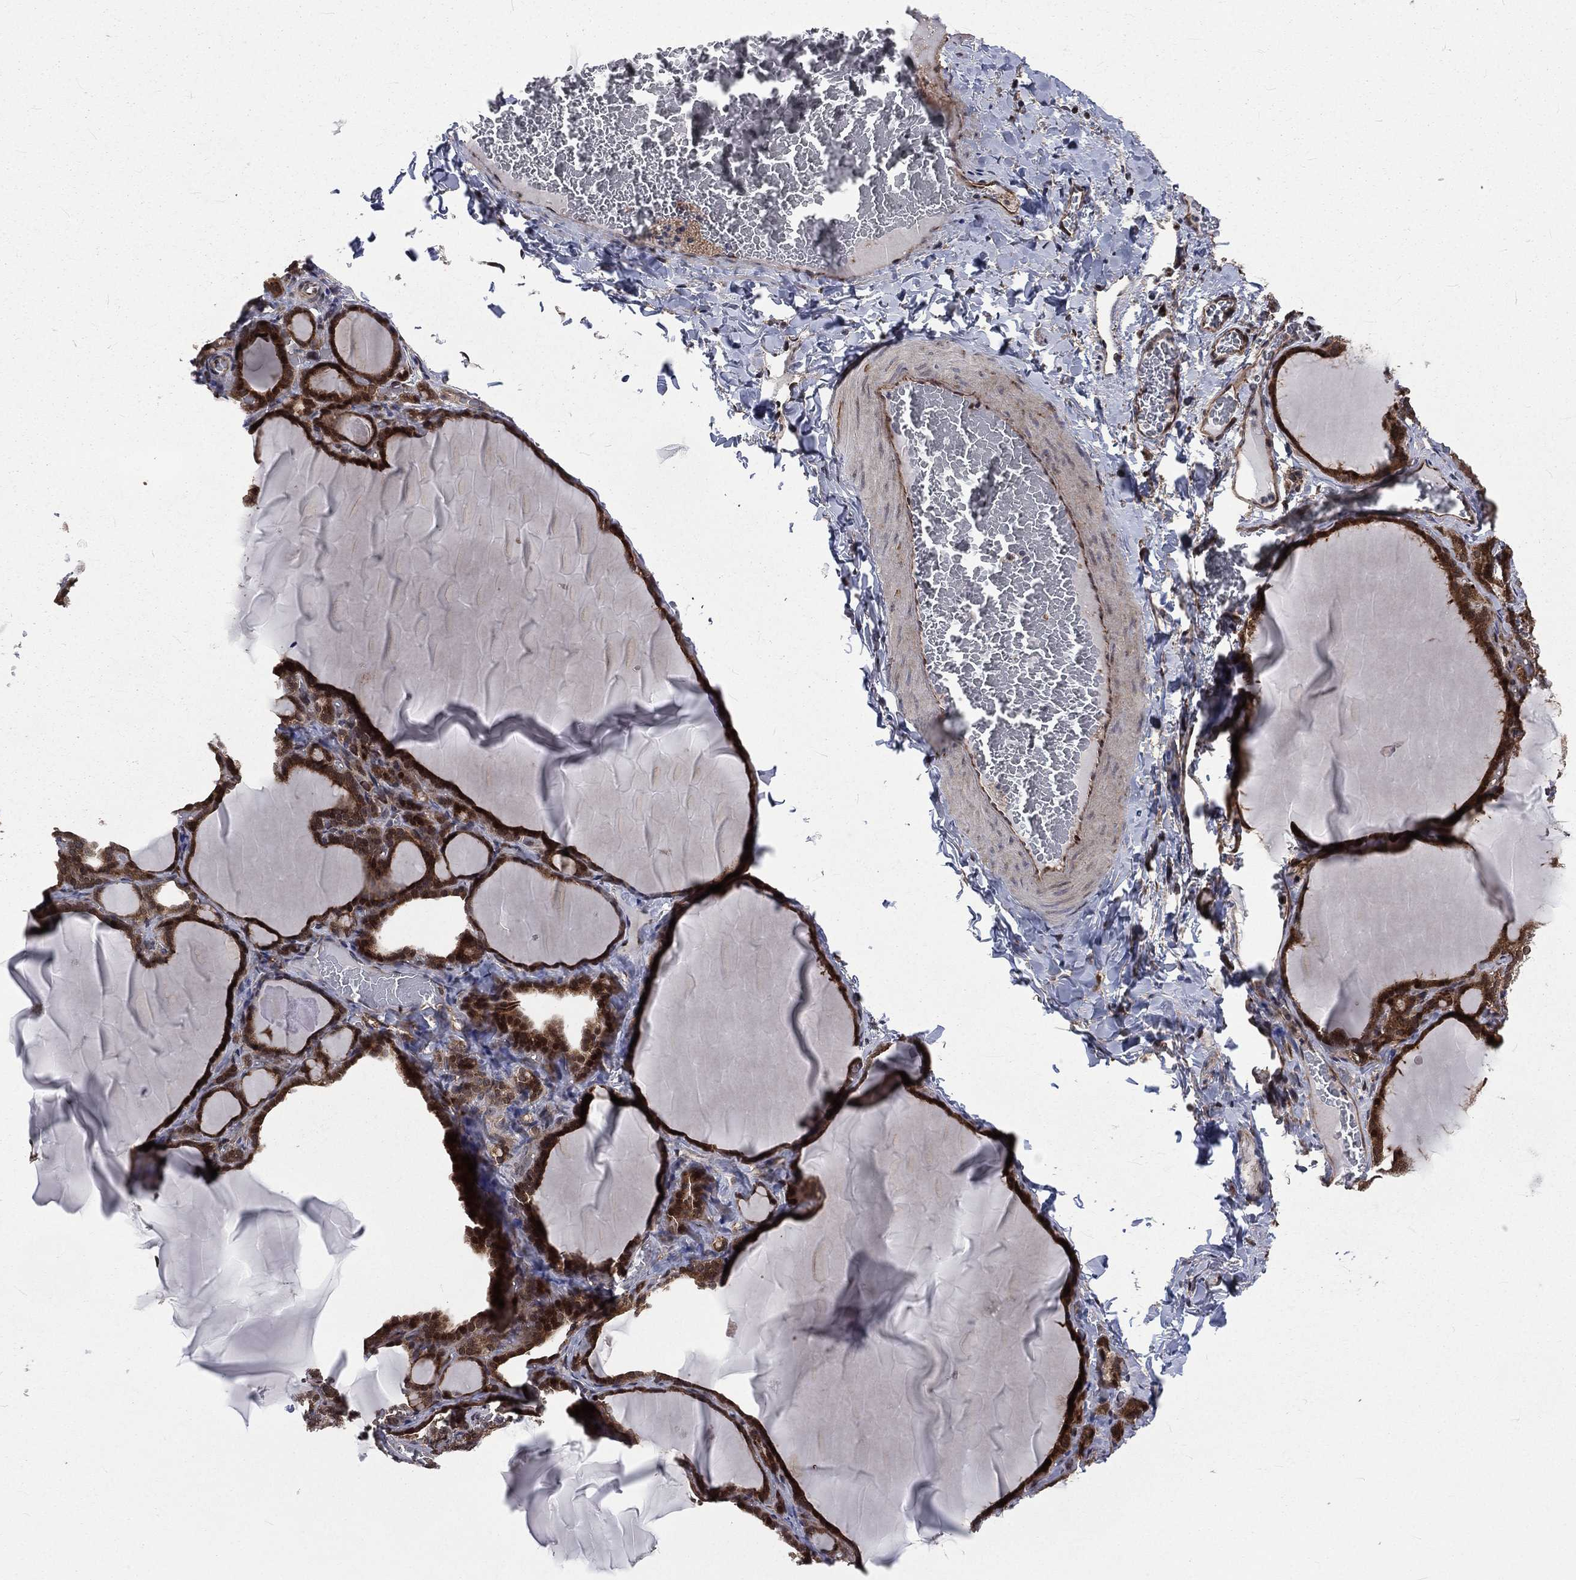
{"staining": {"intensity": "moderate", "quantity": ">75%", "location": "cytoplasmic/membranous,nuclear"}, "tissue": "thyroid gland", "cell_type": "Glandular cells", "image_type": "normal", "snomed": [{"axis": "morphology", "description": "Normal tissue, NOS"}, {"axis": "morphology", "description": "Hyperplasia, NOS"}, {"axis": "topography", "description": "Thyroid gland"}], "caption": "Protein staining demonstrates moderate cytoplasmic/membranous,nuclear positivity in about >75% of glandular cells in unremarkable thyroid gland. The protein is stained brown, and the nuclei are stained in blue (DAB IHC with brightfield microscopy, high magnification).", "gene": "ARL3", "patient": {"sex": "female", "age": 27}}